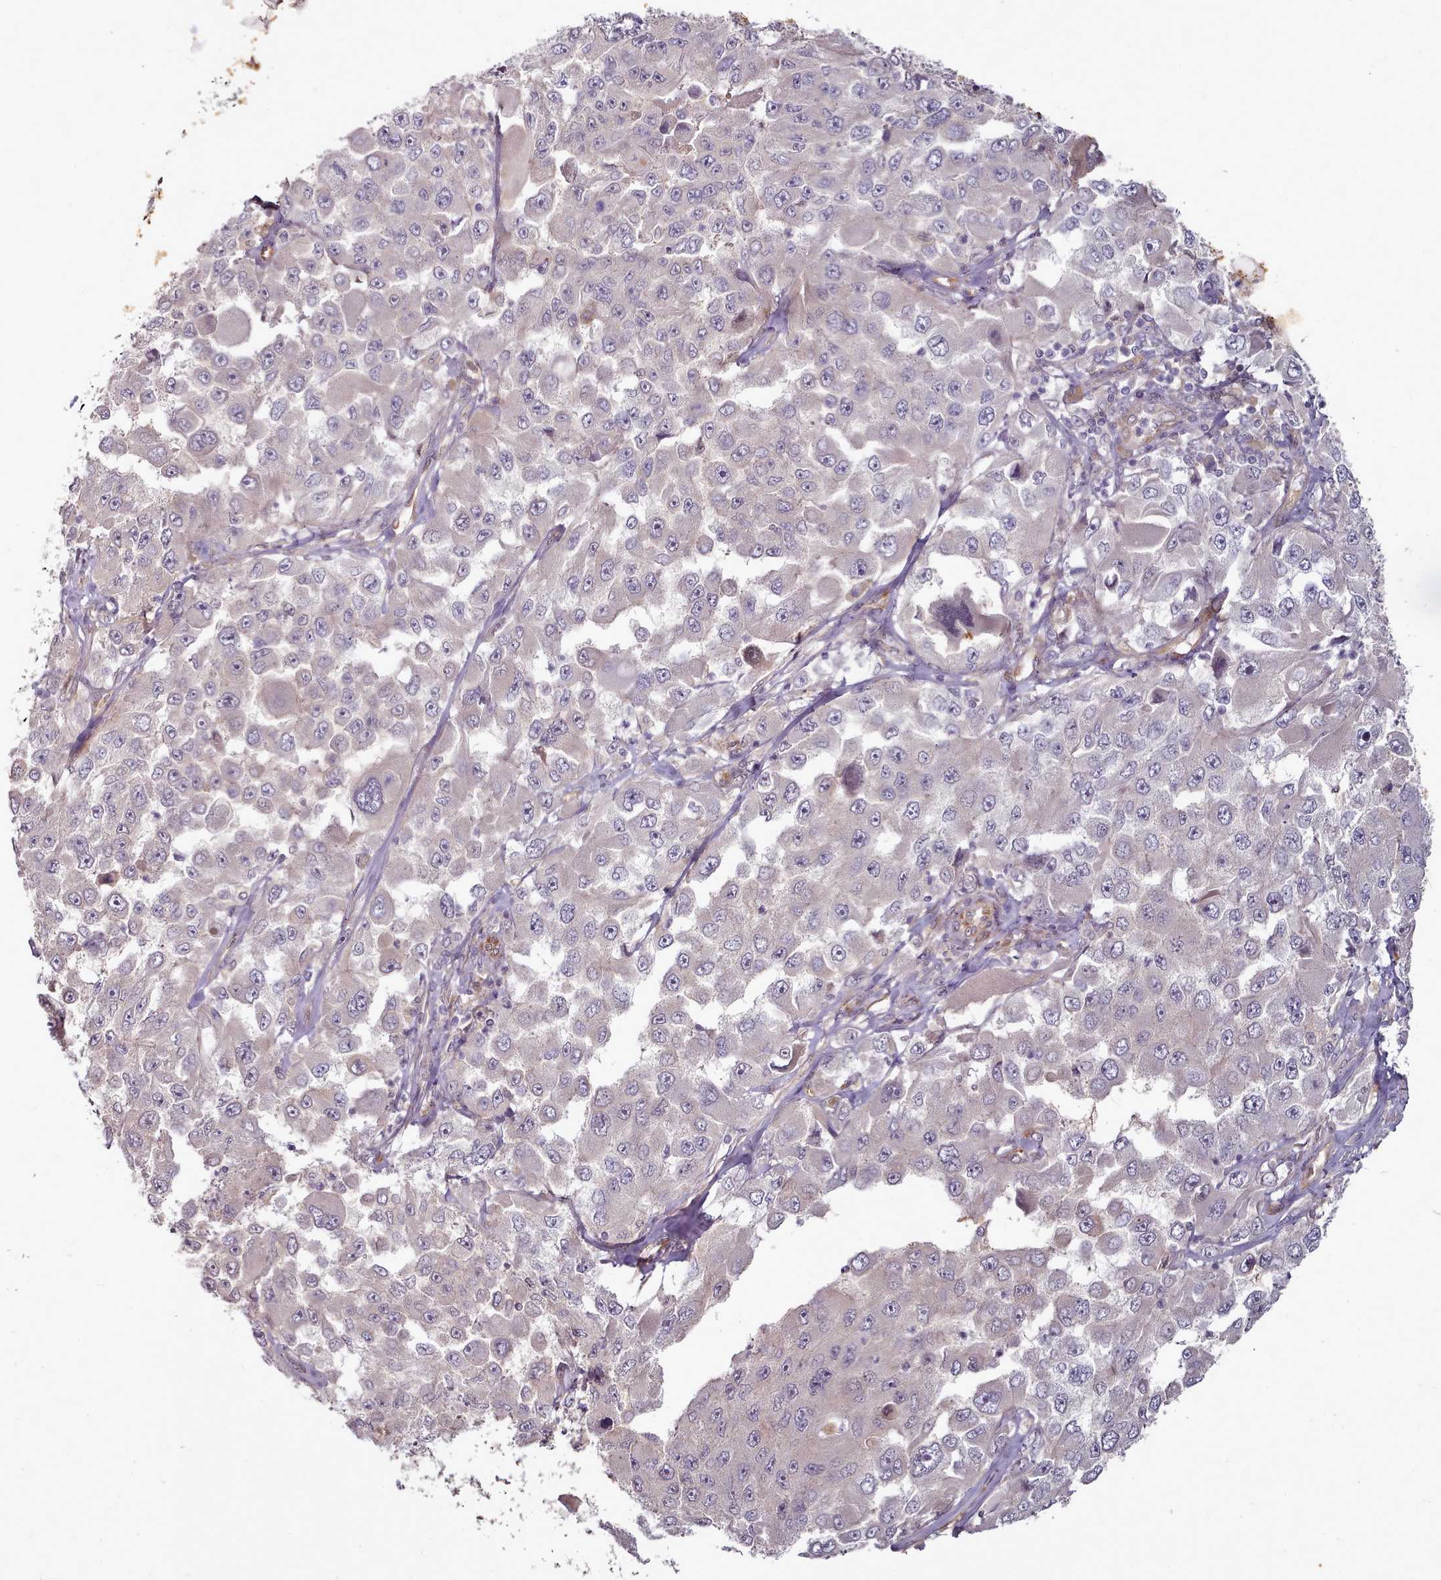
{"staining": {"intensity": "negative", "quantity": "none", "location": "none"}, "tissue": "melanoma", "cell_type": "Tumor cells", "image_type": "cancer", "snomed": [{"axis": "morphology", "description": "Malignant melanoma, Metastatic site"}, {"axis": "topography", "description": "Lymph node"}], "caption": "Human malignant melanoma (metastatic site) stained for a protein using immunohistochemistry (IHC) shows no expression in tumor cells.", "gene": "C1QTNF5", "patient": {"sex": "male", "age": 62}}